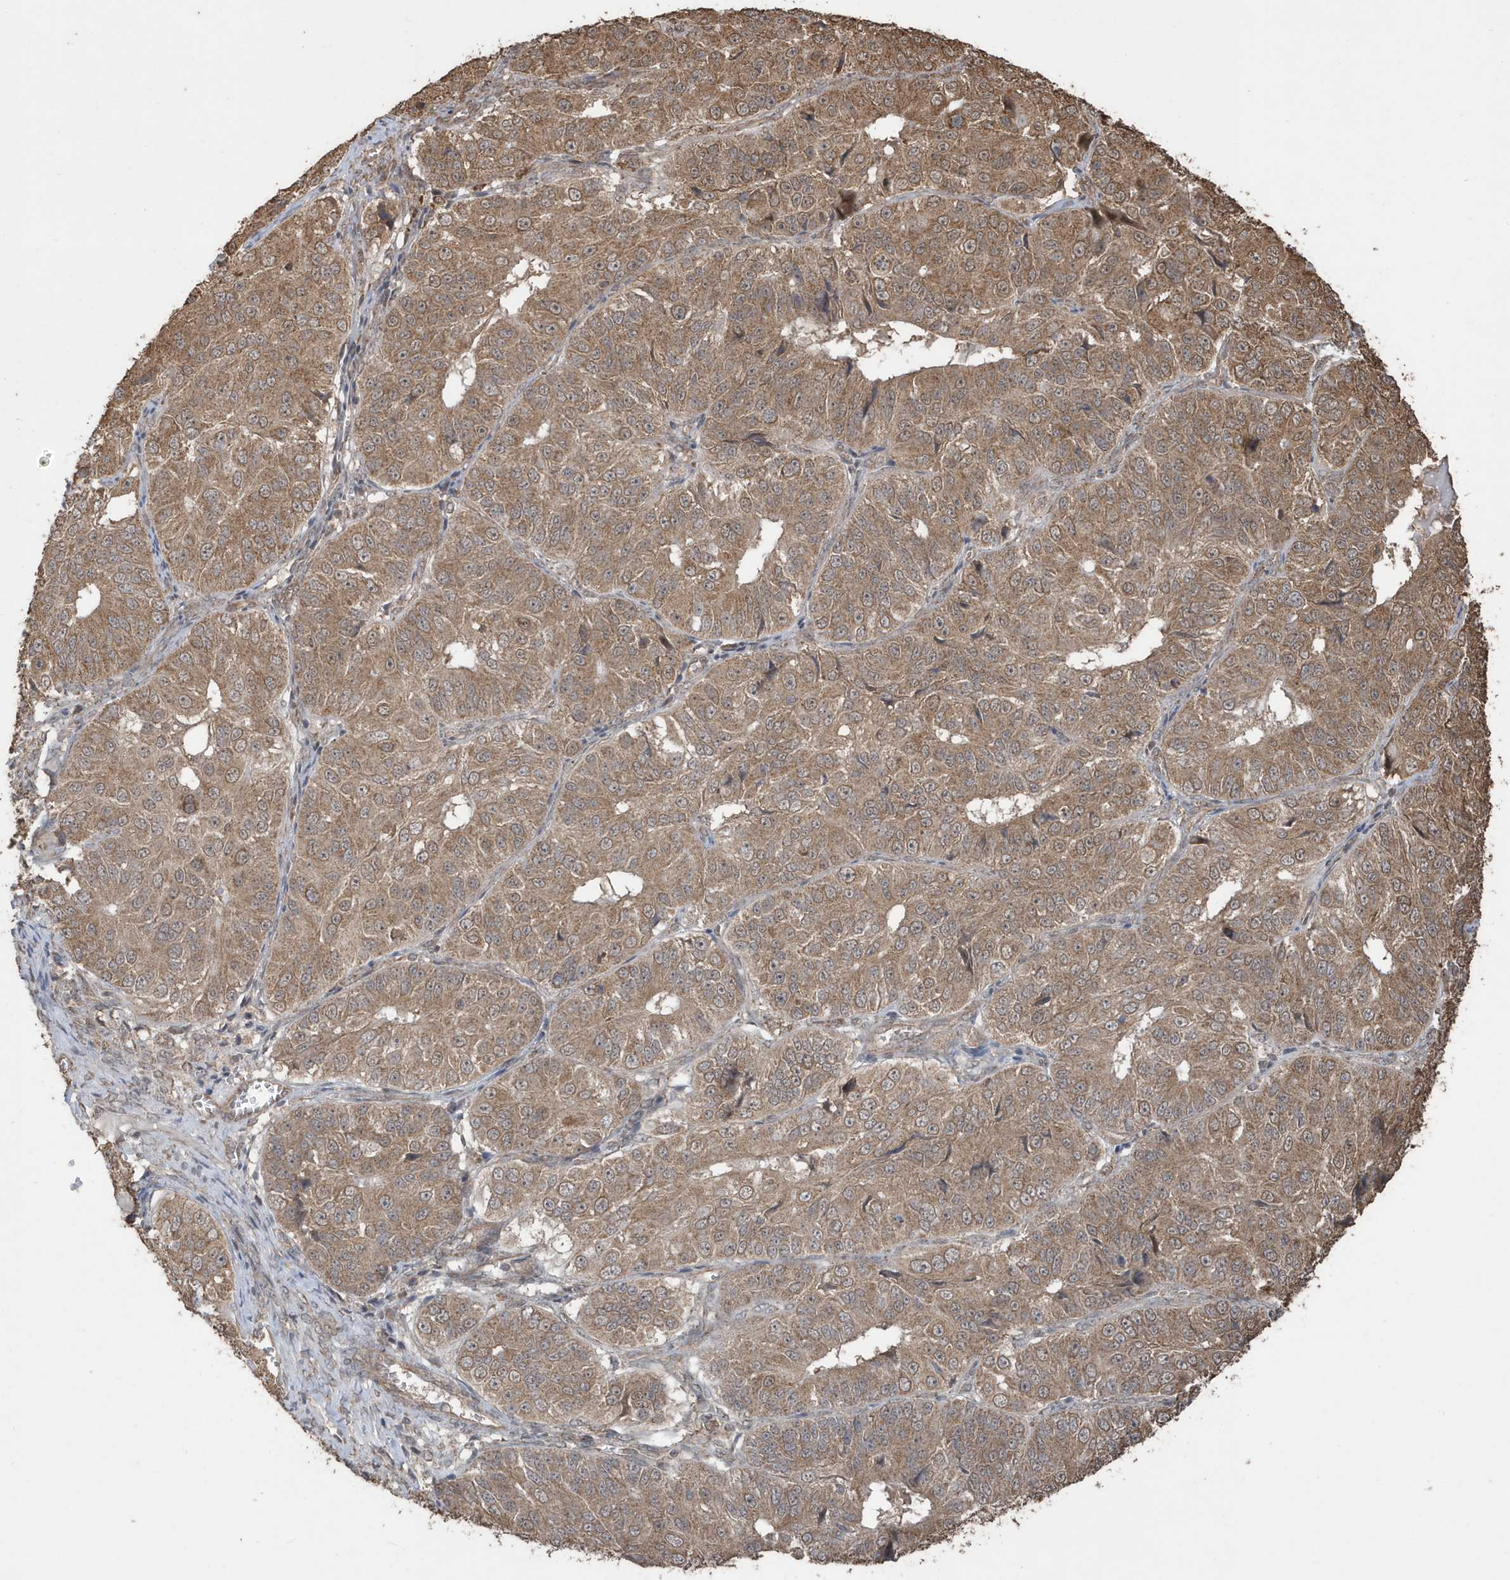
{"staining": {"intensity": "moderate", "quantity": ">75%", "location": "cytoplasmic/membranous"}, "tissue": "ovarian cancer", "cell_type": "Tumor cells", "image_type": "cancer", "snomed": [{"axis": "morphology", "description": "Carcinoma, endometroid"}, {"axis": "topography", "description": "Ovary"}], "caption": "This is an image of immunohistochemistry staining of endometroid carcinoma (ovarian), which shows moderate positivity in the cytoplasmic/membranous of tumor cells.", "gene": "PAXBP1", "patient": {"sex": "female", "age": 51}}